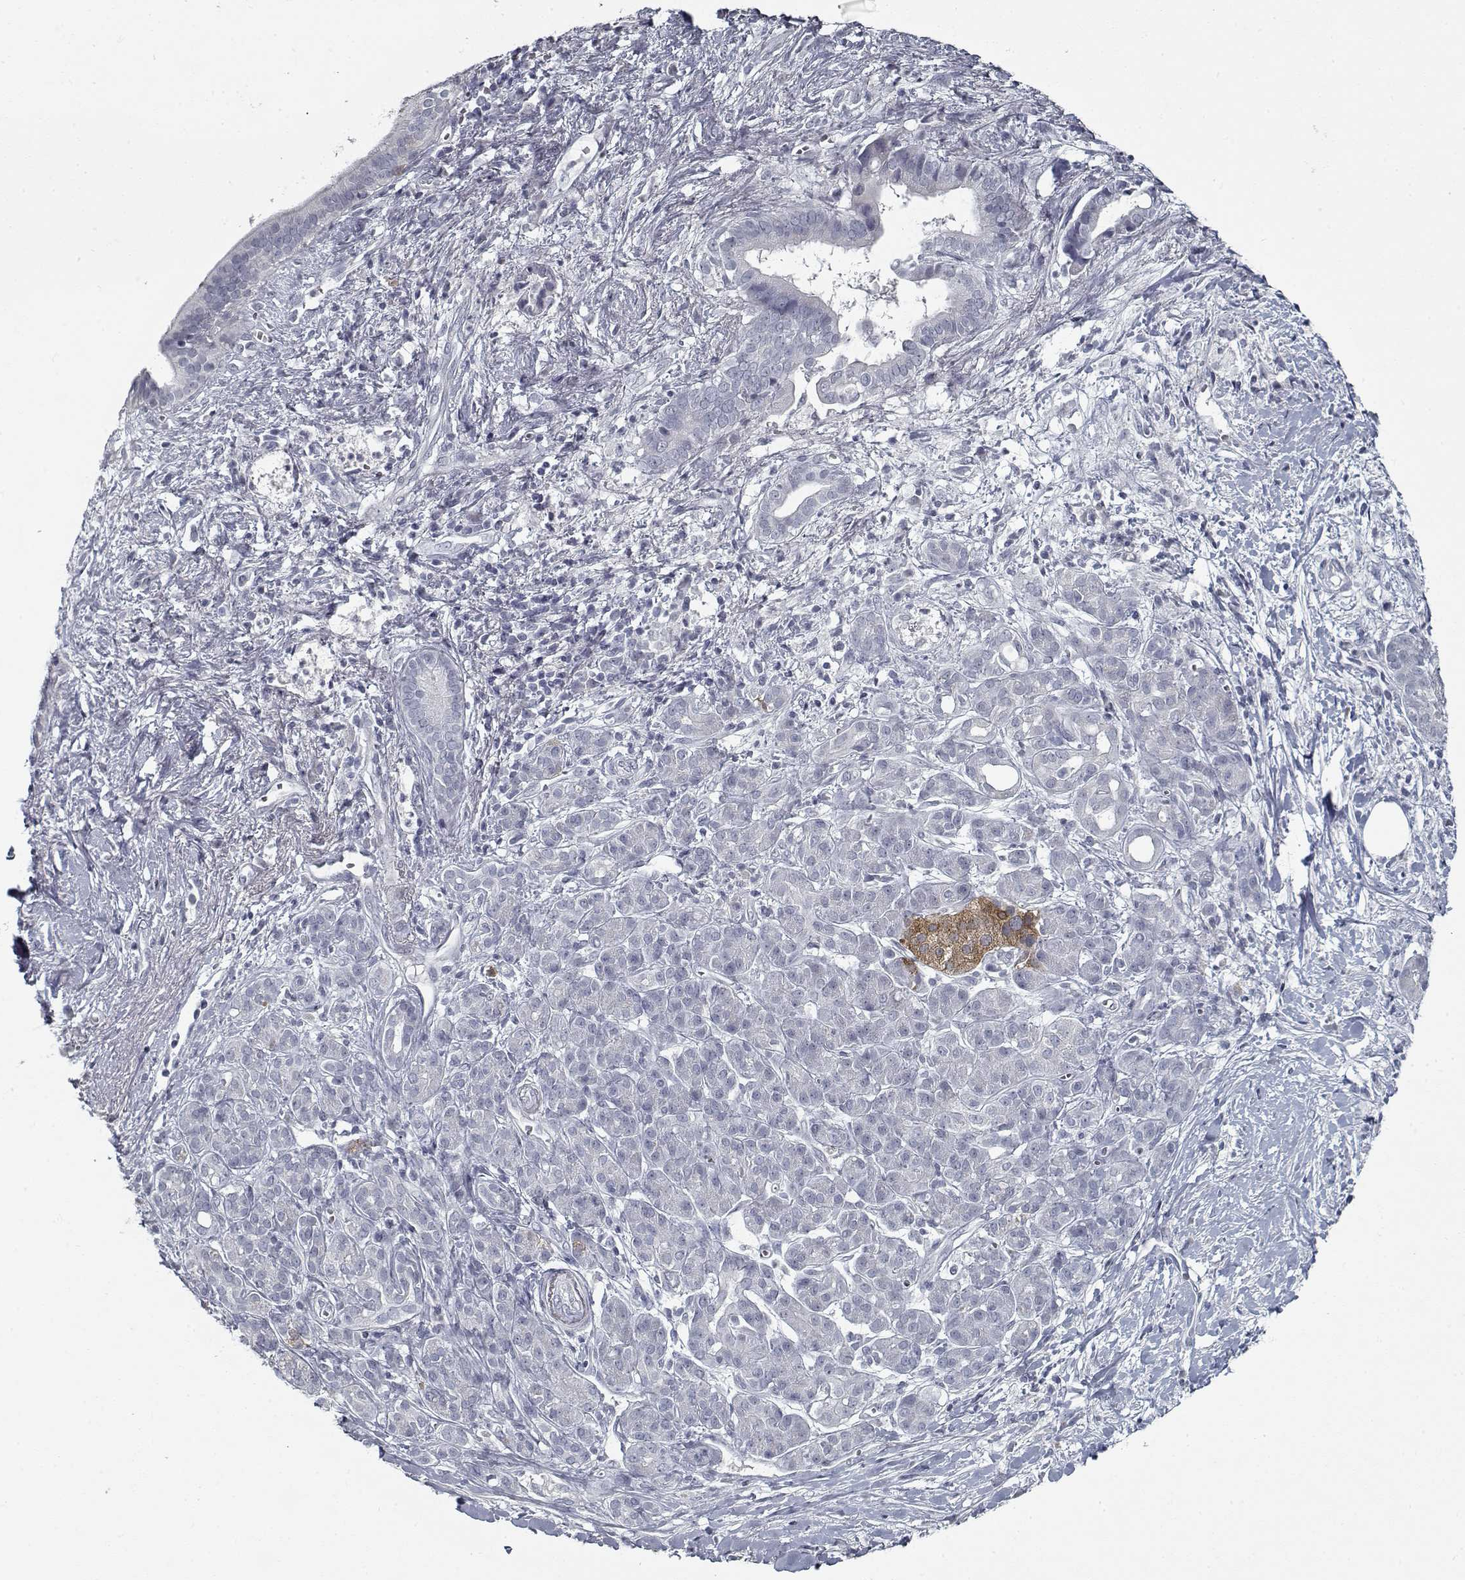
{"staining": {"intensity": "negative", "quantity": "none", "location": "none"}, "tissue": "pancreatic cancer", "cell_type": "Tumor cells", "image_type": "cancer", "snomed": [{"axis": "morphology", "description": "Adenocarcinoma, NOS"}, {"axis": "topography", "description": "Pancreas"}], "caption": "This image is of pancreatic cancer stained with IHC to label a protein in brown with the nuclei are counter-stained blue. There is no positivity in tumor cells.", "gene": "GAD2", "patient": {"sex": "male", "age": 61}}